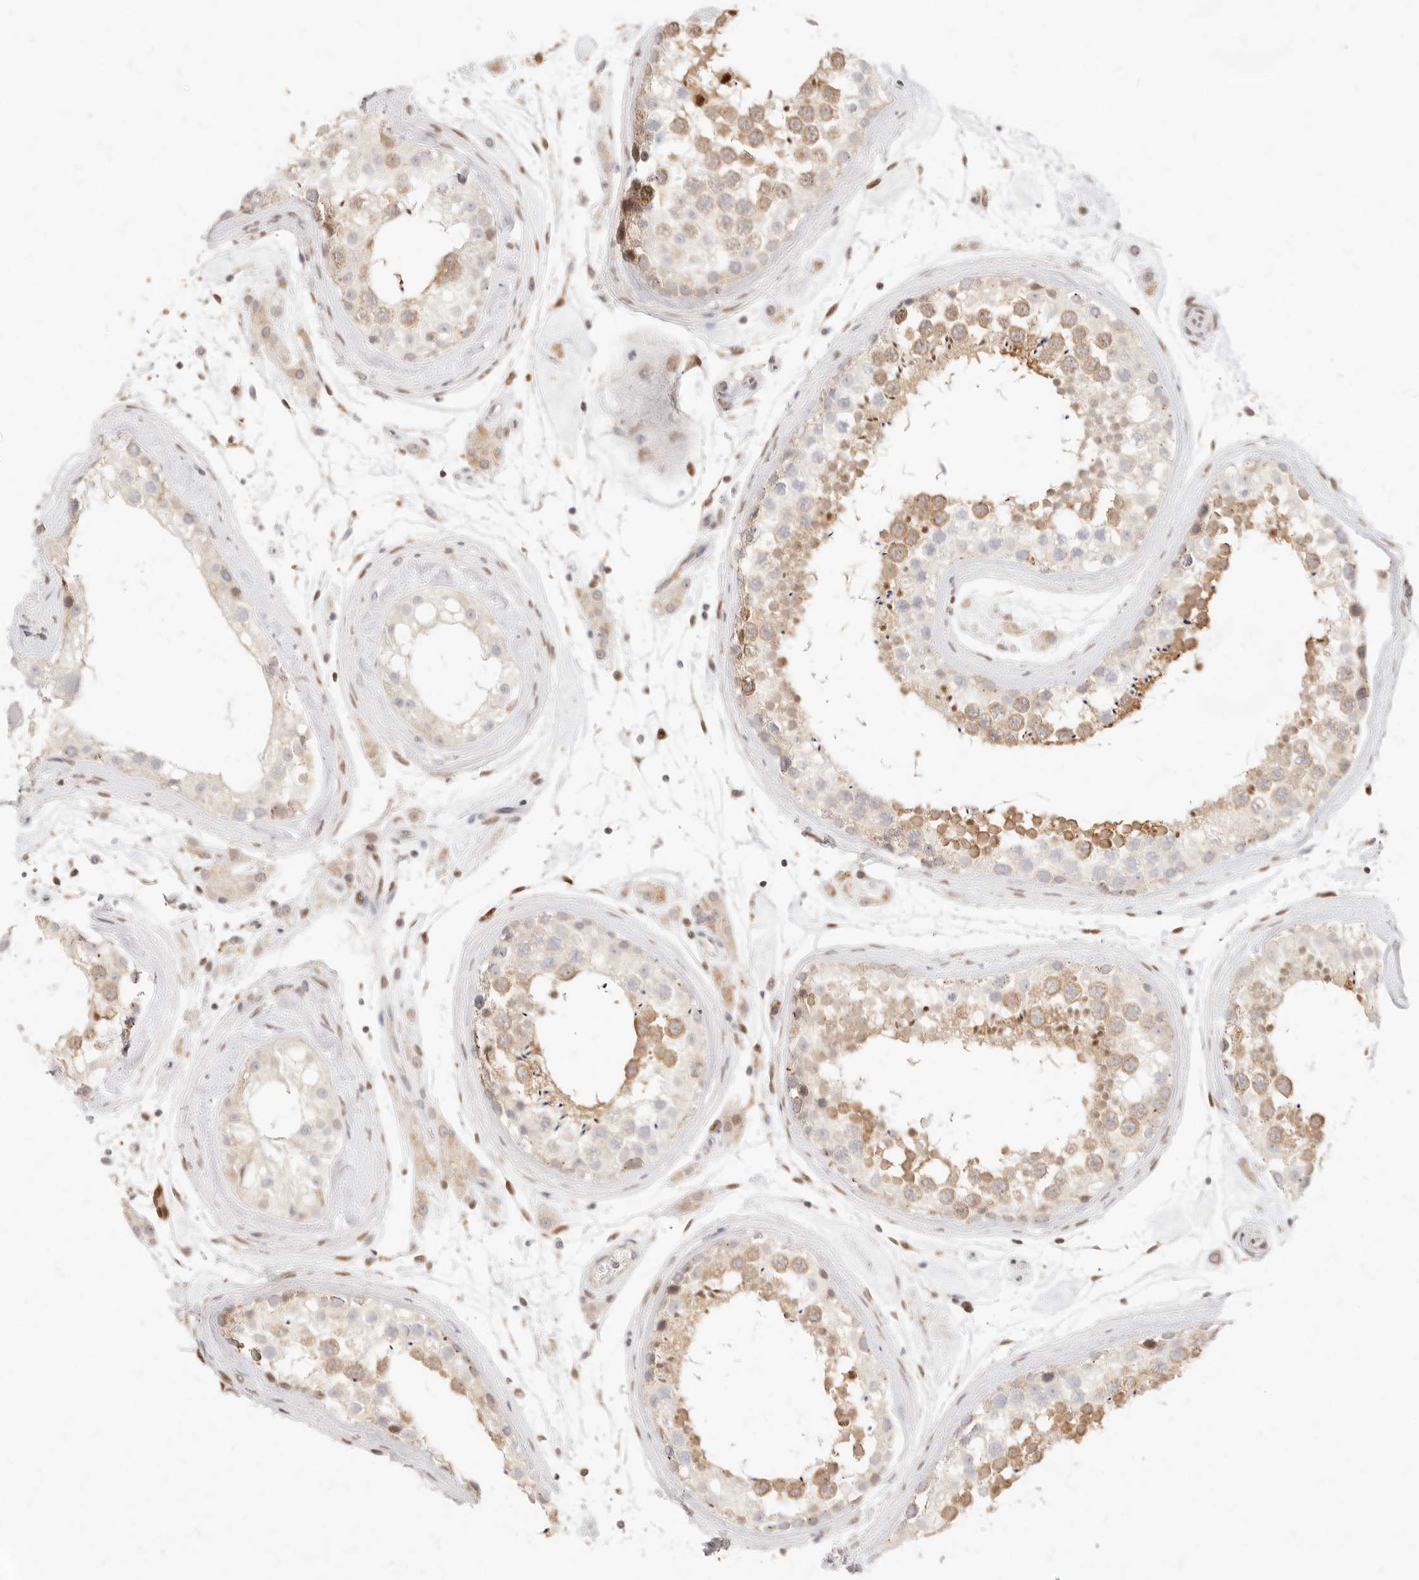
{"staining": {"intensity": "moderate", "quantity": "25%-75%", "location": "cytoplasmic/membranous"}, "tissue": "testis", "cell_type": "Cells in seminiferous ducts", "image_type": "normal", "snomed": [{"axis": "morphology", "description": "Normal tissue, NOS"}, {"axis": "topography", "description": "Testis"}], "caption": "Moderate cytoplasmic/membranous expression for a protein is seen in approximately 25%-75% of cells in seminiferous ducts of normal testis using immunohistochemistry (IHC).", "gene": "ASCL3", "patient": {"sex": "male", "age": 46}}